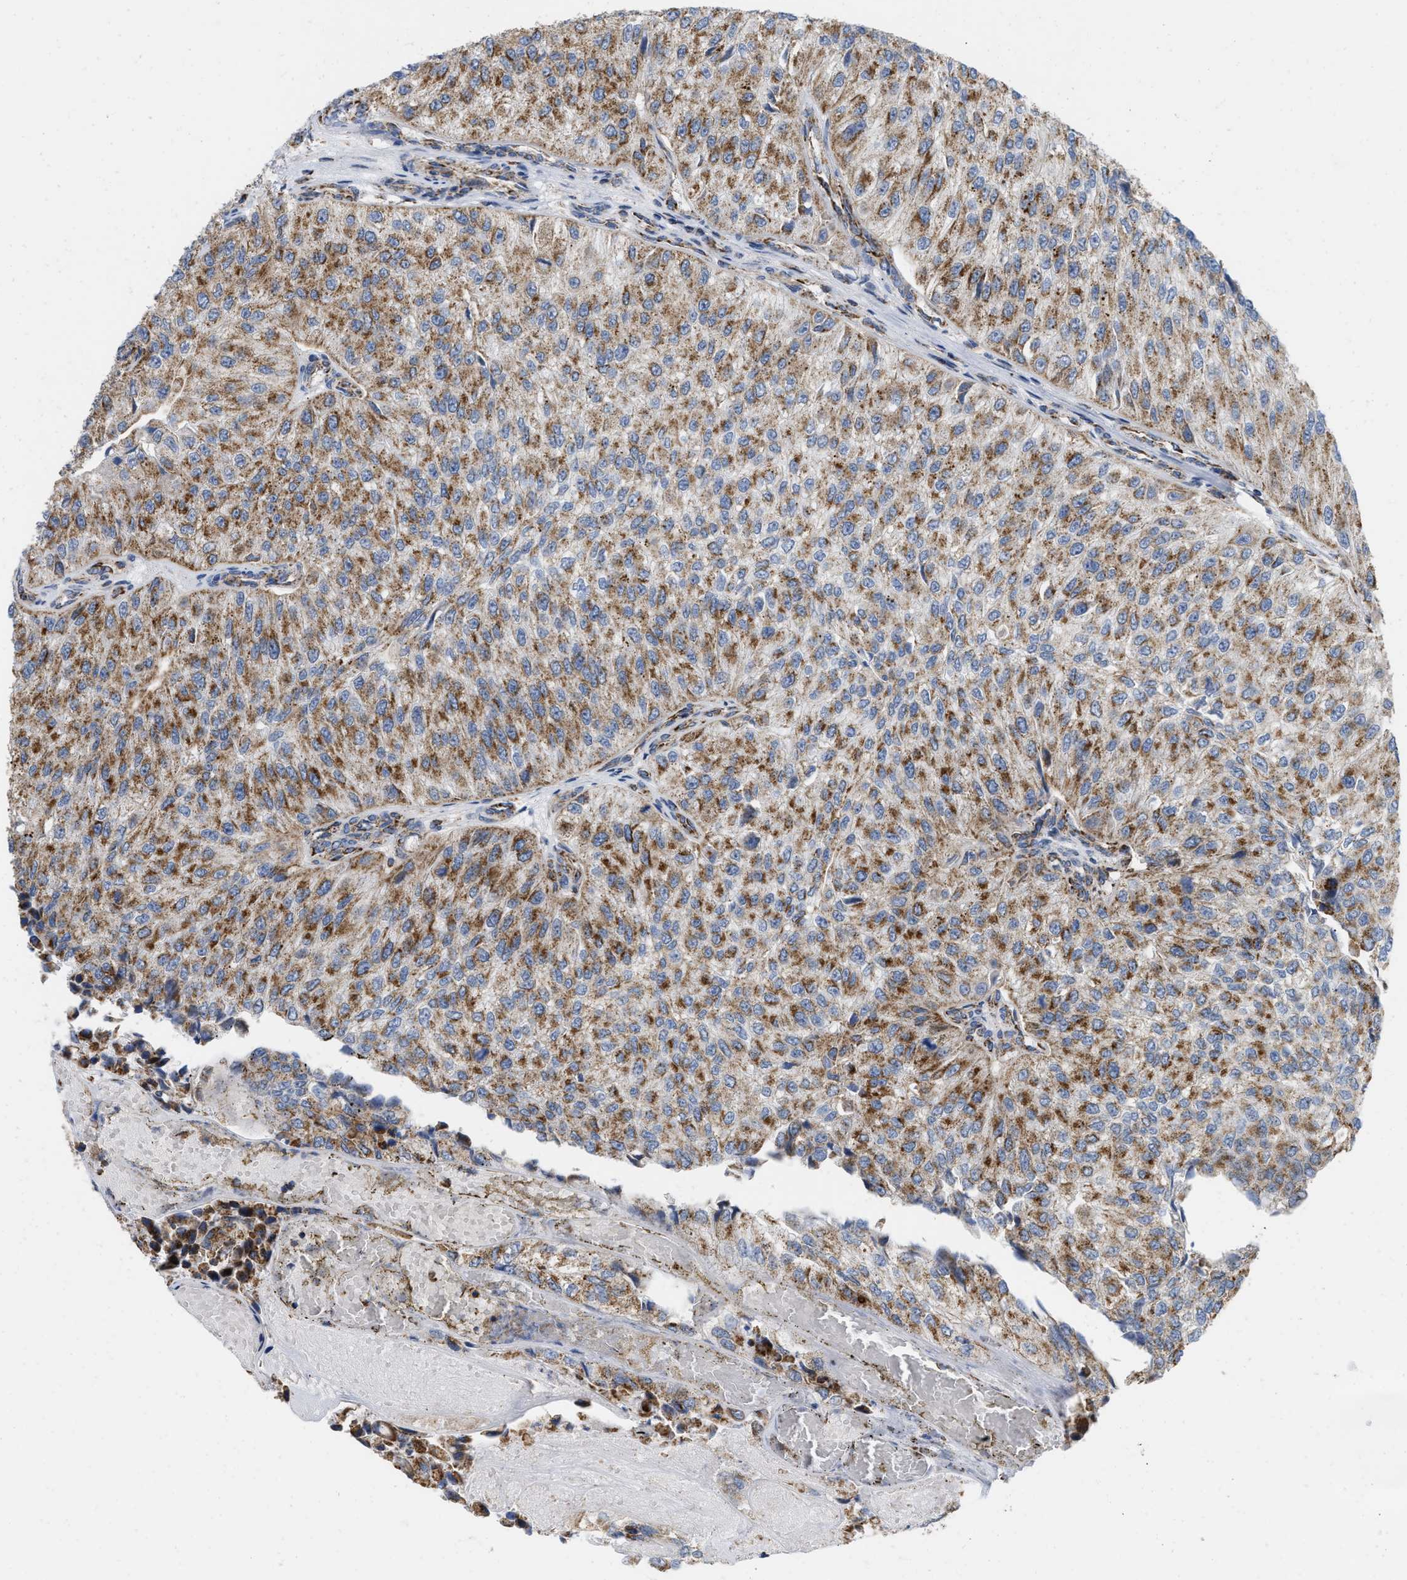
{"staining": {"intensity": "moderate", "quantity": ">75%", "location": "cytoplasmic/membranous"}, "tissue": "urothelial cancer", "cell_type": "Tumor cells", "image_type": "cancer", "snomed": [{"axis": "morphology", "description": "Urothelial carcinoma, High grade"}, {"axis": "topography", "description": "Kidney"}, {"axis": "topography", "description": "Urinary bladder"}], "caption": "Urothelial cancer stained for a protein (brown) displays moderate cytoplasmic/membranous positive expression in about >75% of tumor cells.", "gene": "GRB10", "patient": {"sex": "male", "age": 77}}